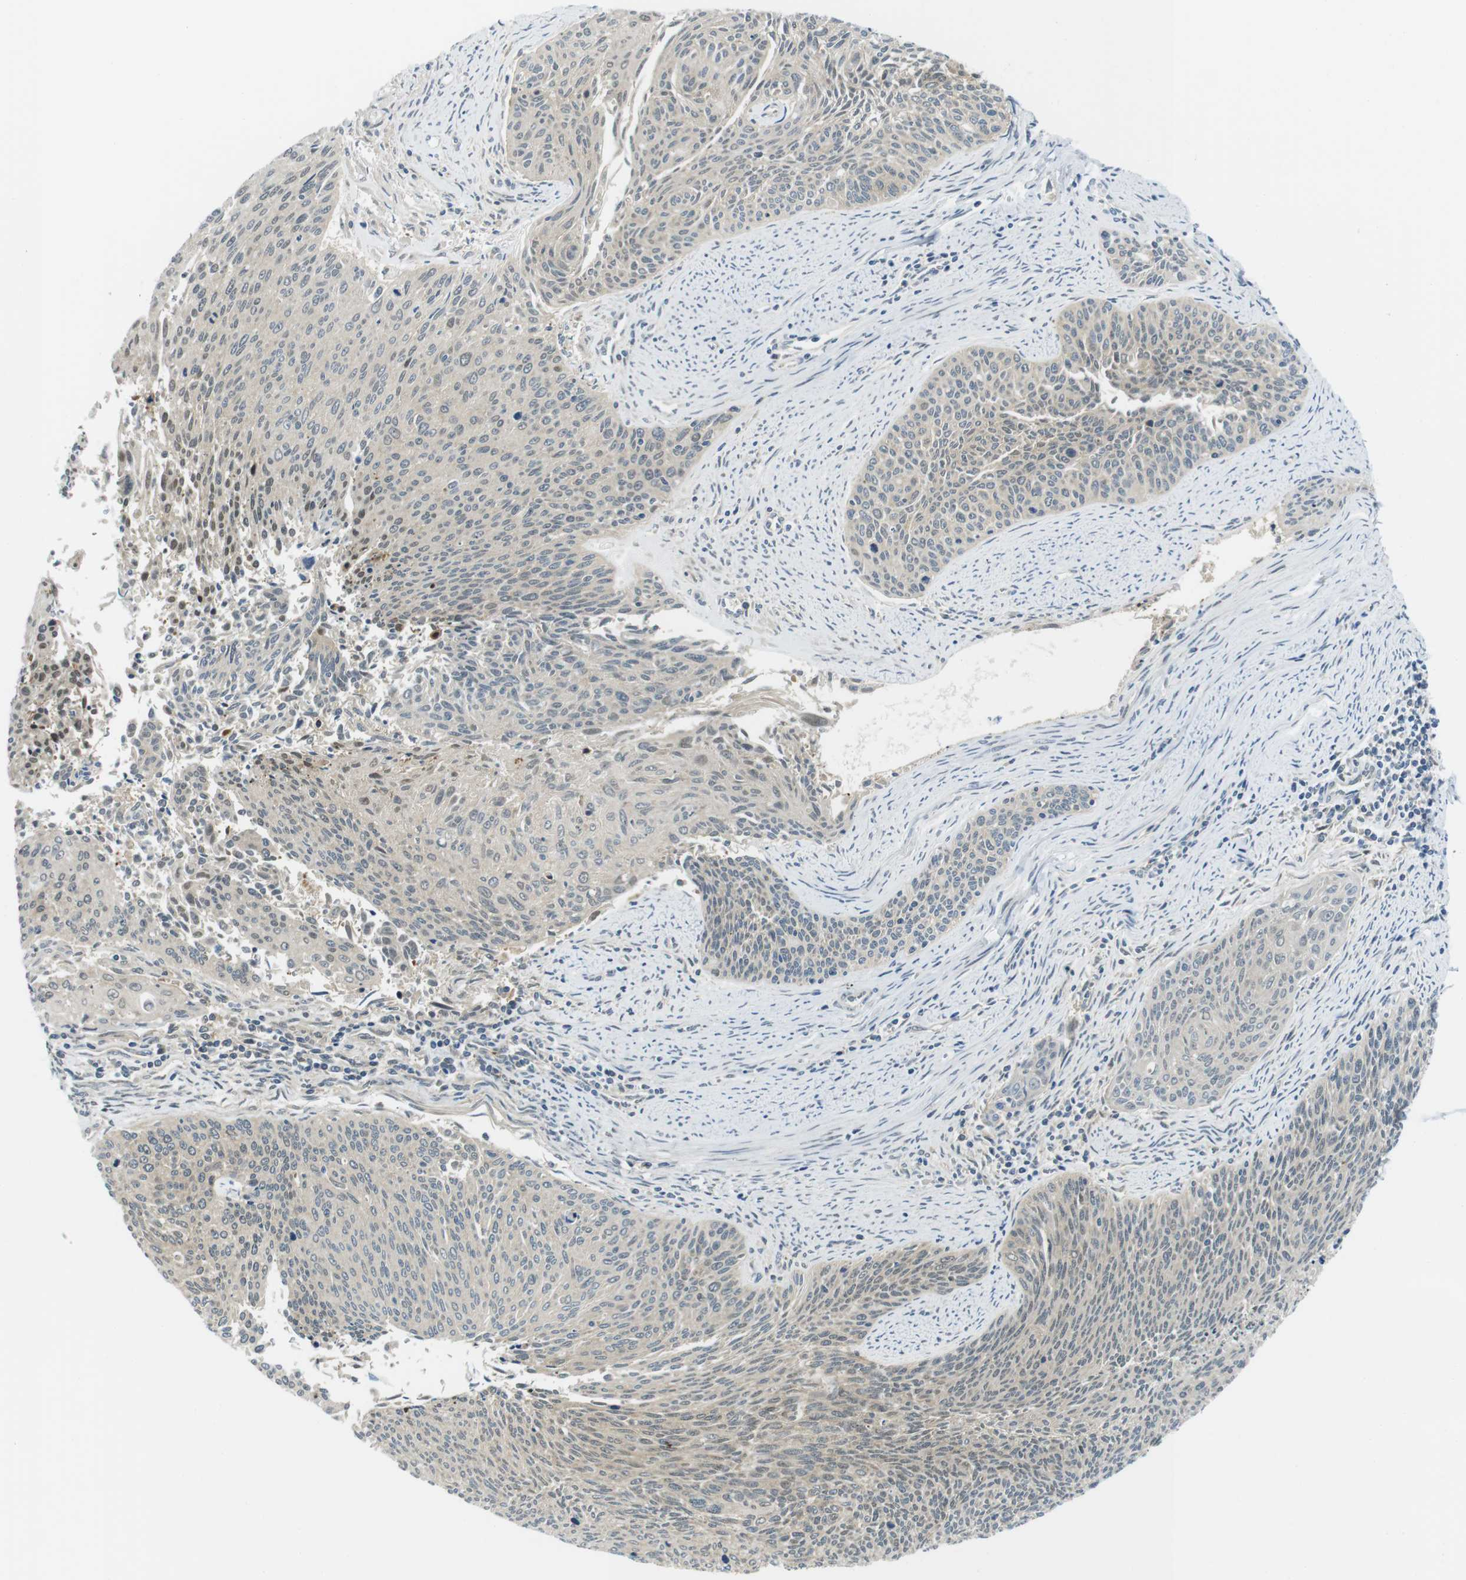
{"staining": {"intensity": "weak", "quantity": ">75%", "location": "cytoplasmic/membranous,nuclear"}, "tissue": "cervical cancer", "cell_type": "Tumor cells", "image_type": "cancer", "snomed": [{"axis": "morphology", "description": "Squamous cell carcinoma, NOS"}, {"axis": "topography", "description": "Cervix"}], "caption": "About >75% of tumor cells in cervical cancer (squamous cell carcinoma) show weak cytoplasmic/membranous and nuclear protein expression as visualized by brown immunohistochemical staining.", "gene": "CASP2", "patient": {"sex": "female", "age": 55}}